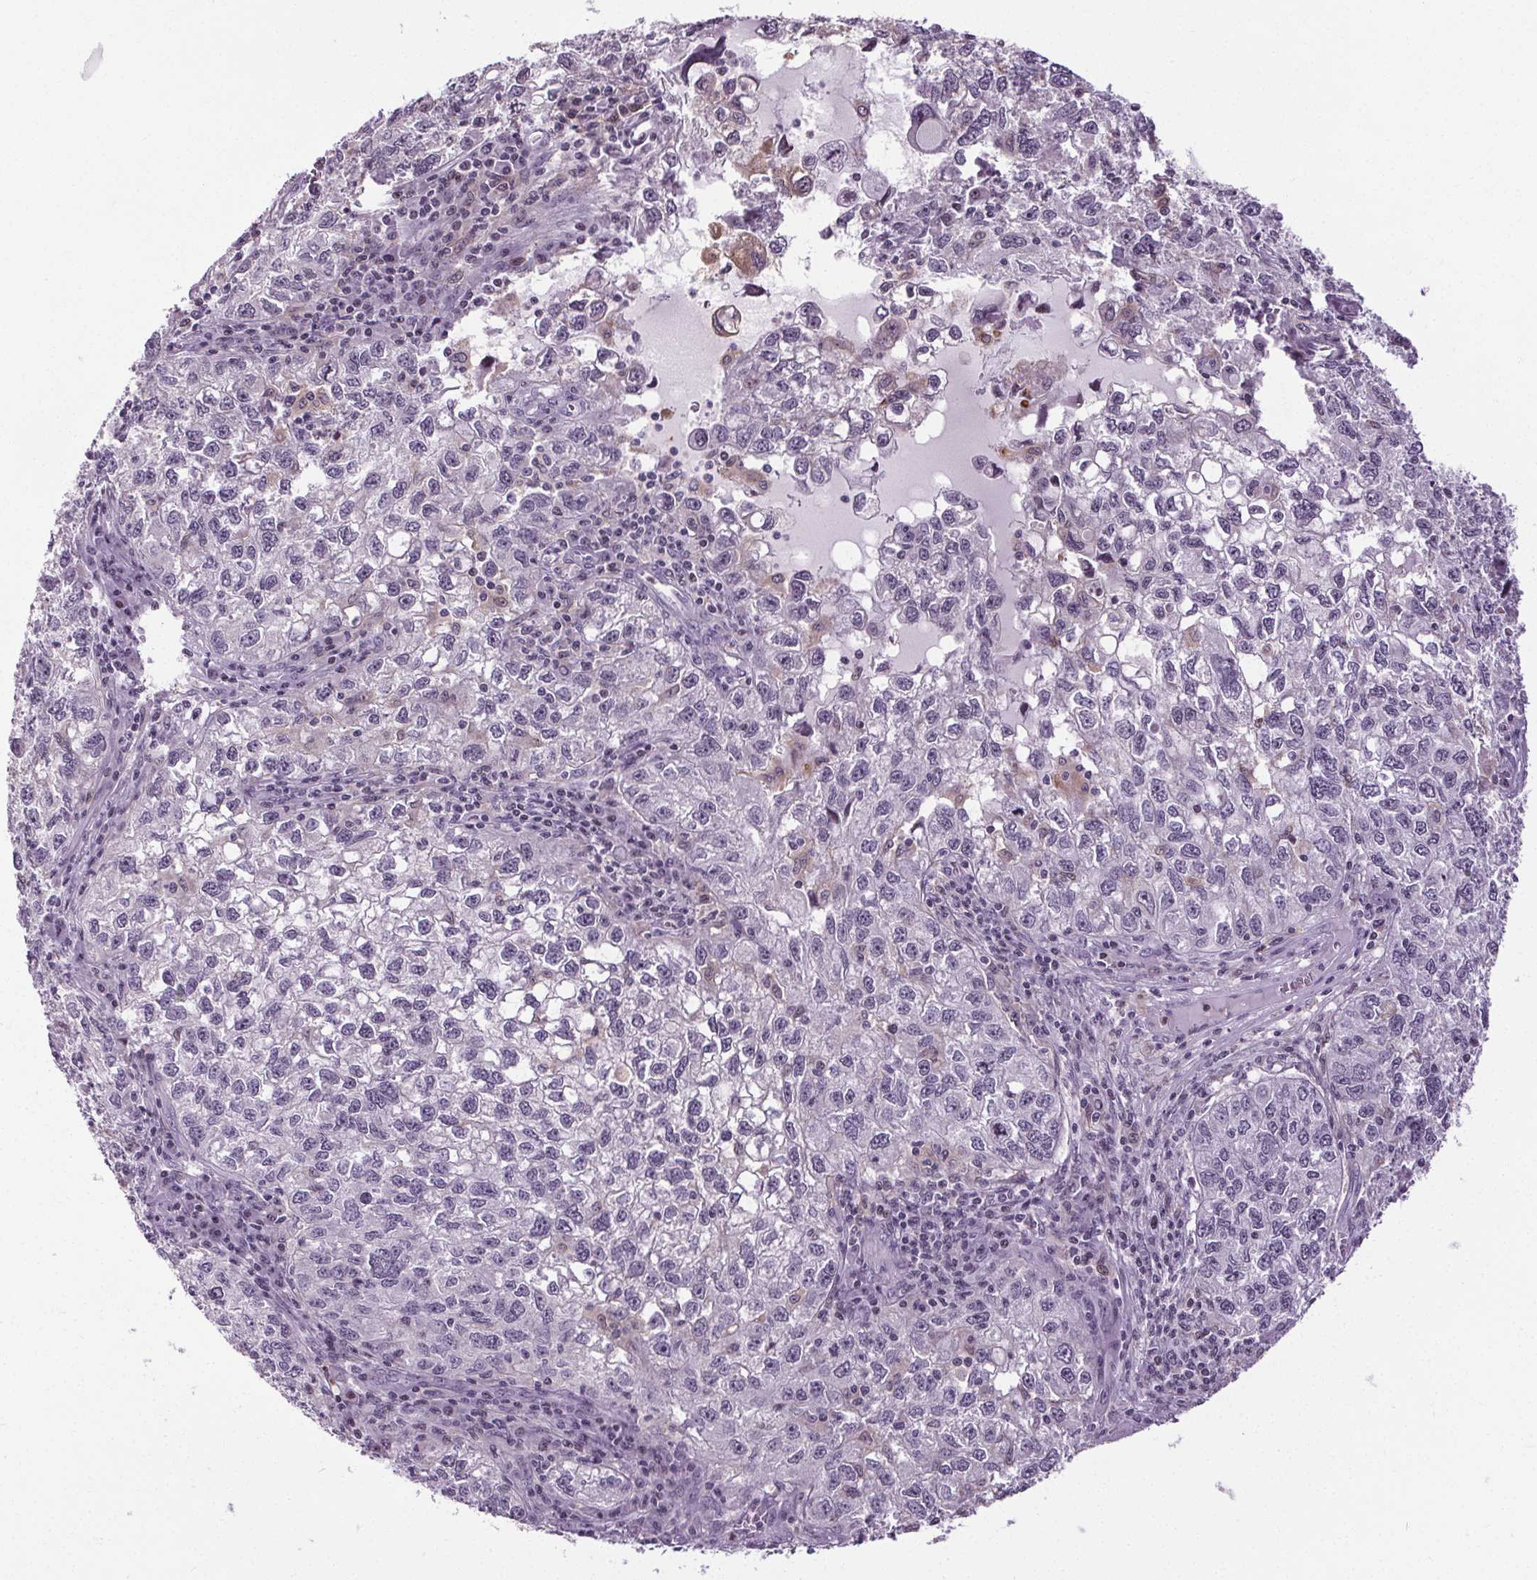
{"staining": {"intensity": "negative", "quantity": "none", "location": "none"}, "tissue": "cervical cancer", "cell_type": "Tumor cells", "image_type": "cancer", "snomed": [{"axis": "morphology", "description": "Squamous cell carcinoma, NOS"}, {"axis": "topography", "description": "Cervix"}], "caption": "Micrograph shows no significant protein positivity in tumor cells of cervical cancer.", "gene": "TMEM240", "patient": {"sex": "female", "age": 55}}